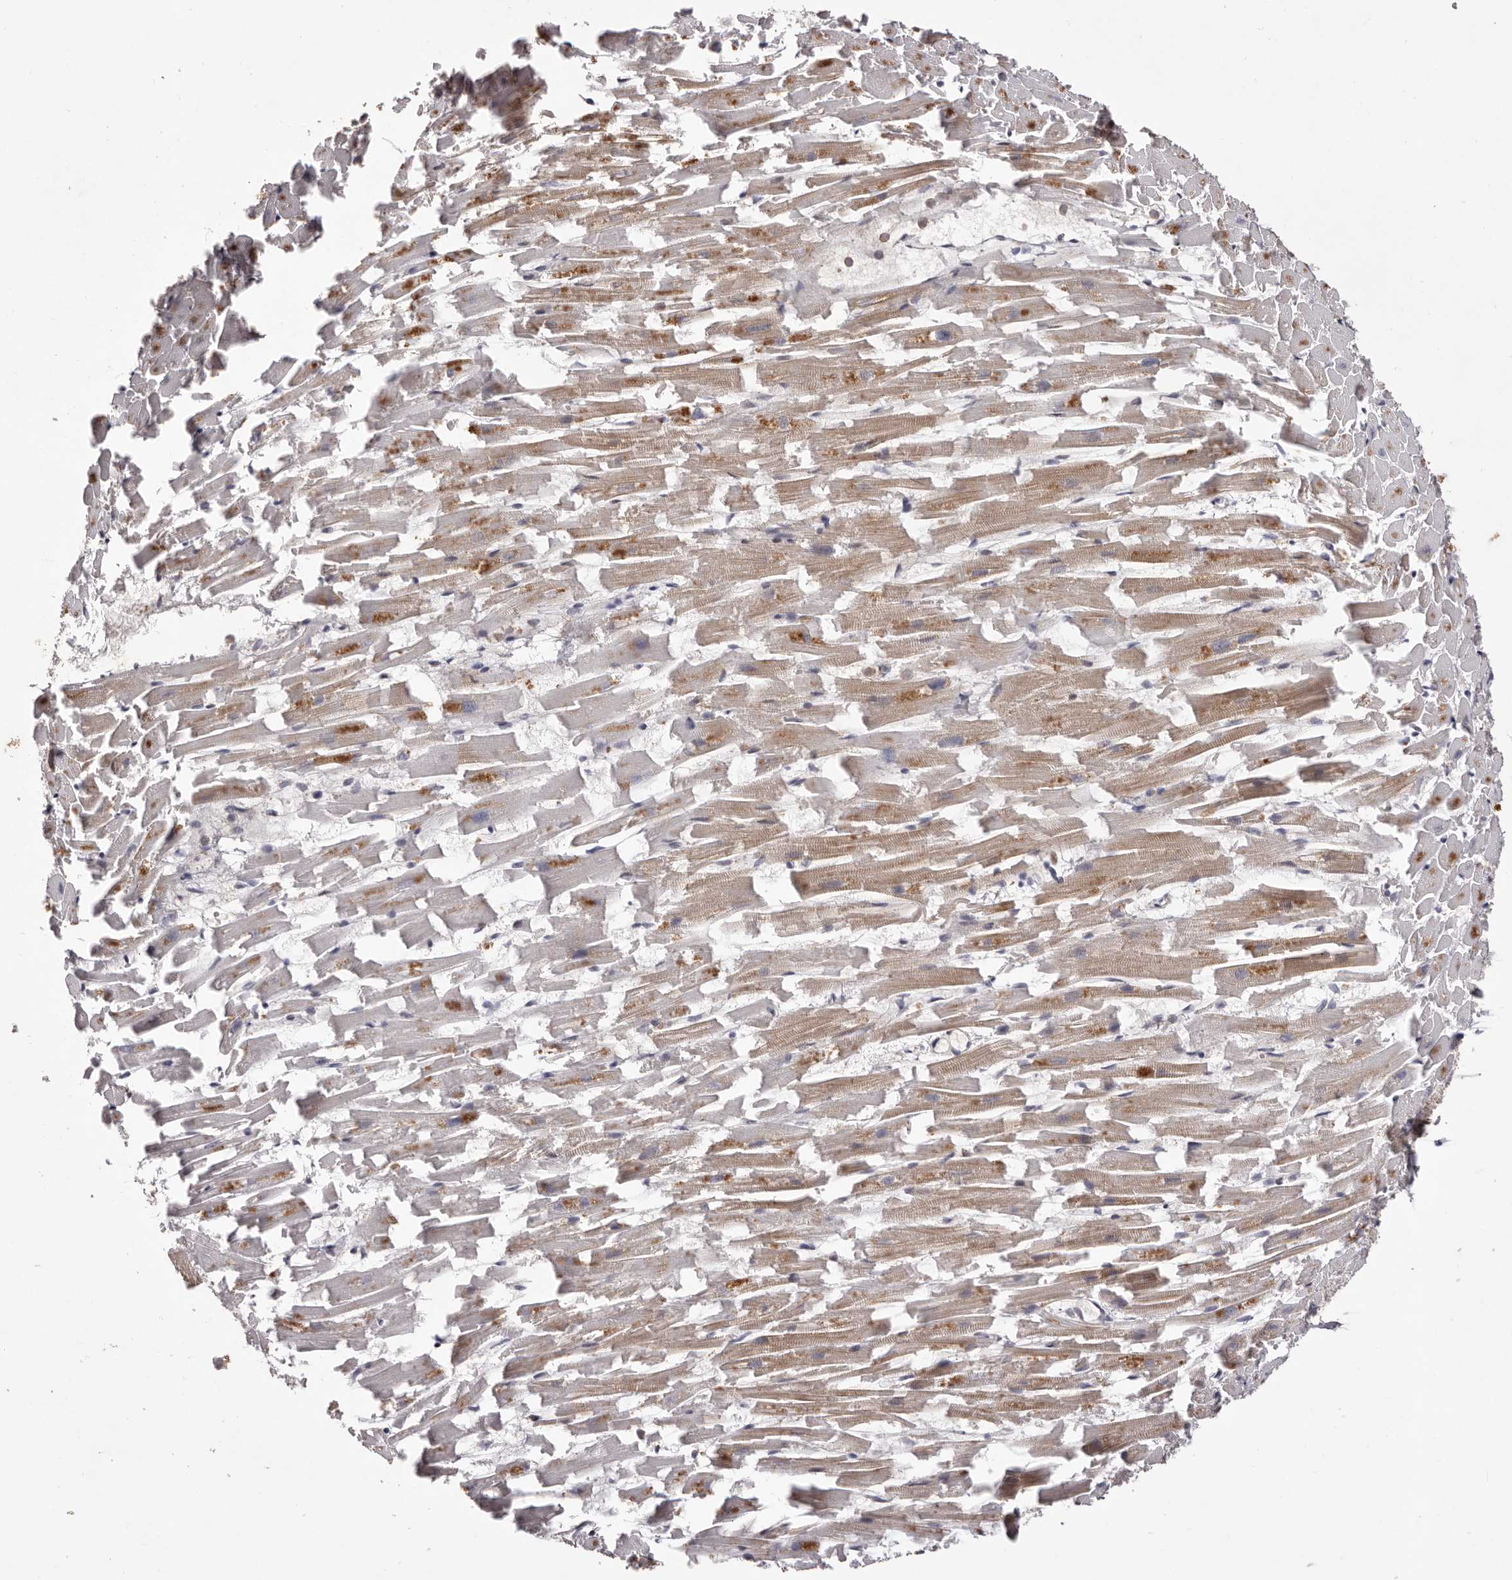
{"staining": {"intensity": "moderate", "quantity": "<25%", "location": "cytoplasmic/membranous"}, "tissue": "heart muscle", "cell_type": "Cardiomyocytes", "image_type": "normal", "snomed": [{"axis": "morphology", "description": "Normal tissue, NOS"}, {"axis": "topography", "description": "Heart"}], "caption": "Immunohistochemistry (IHC) image of normal human heart muscle stained for a protein (brown), which reveals low levels of moderate cytoplasmic/membranous expression in about <25% of cardiomyocytes.", "gene": "FBXO5", "patient": {"sex": "female", "age": 64}}